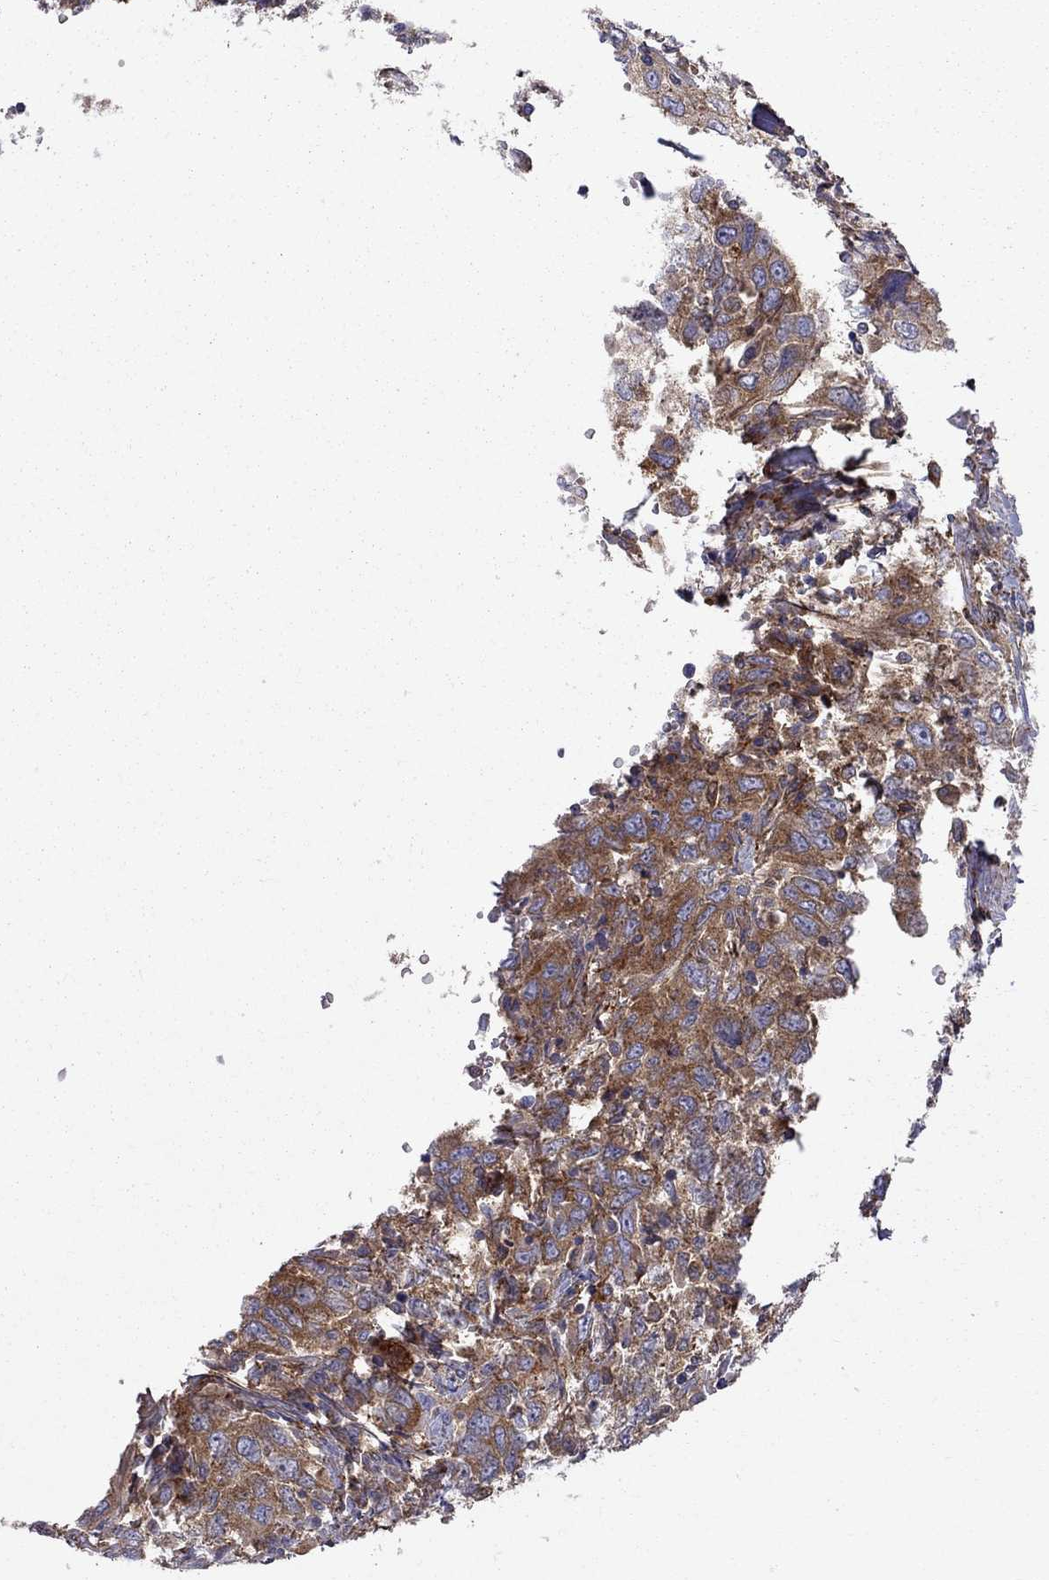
{"staining": {"intensity": "strong", "quantity": "25%-75%", "location": "cytoplasmic/membranous"}, "tissue": "urothelial cancer", "cell_type": "Tumor cells", "image_type": "cancer", "snomed": [{"axis": "morphology", "description": "Urothelial carcinoma, High grade"}, {"axis": "topography", "description": "Urinary bladder"}], "caption": "High-grade urothelial carcinoma stained with a protein marker exhibits strong staining in tumor cells.", "gene": "EIF4E3", "patient": {"sex": "male", "age": 76}}